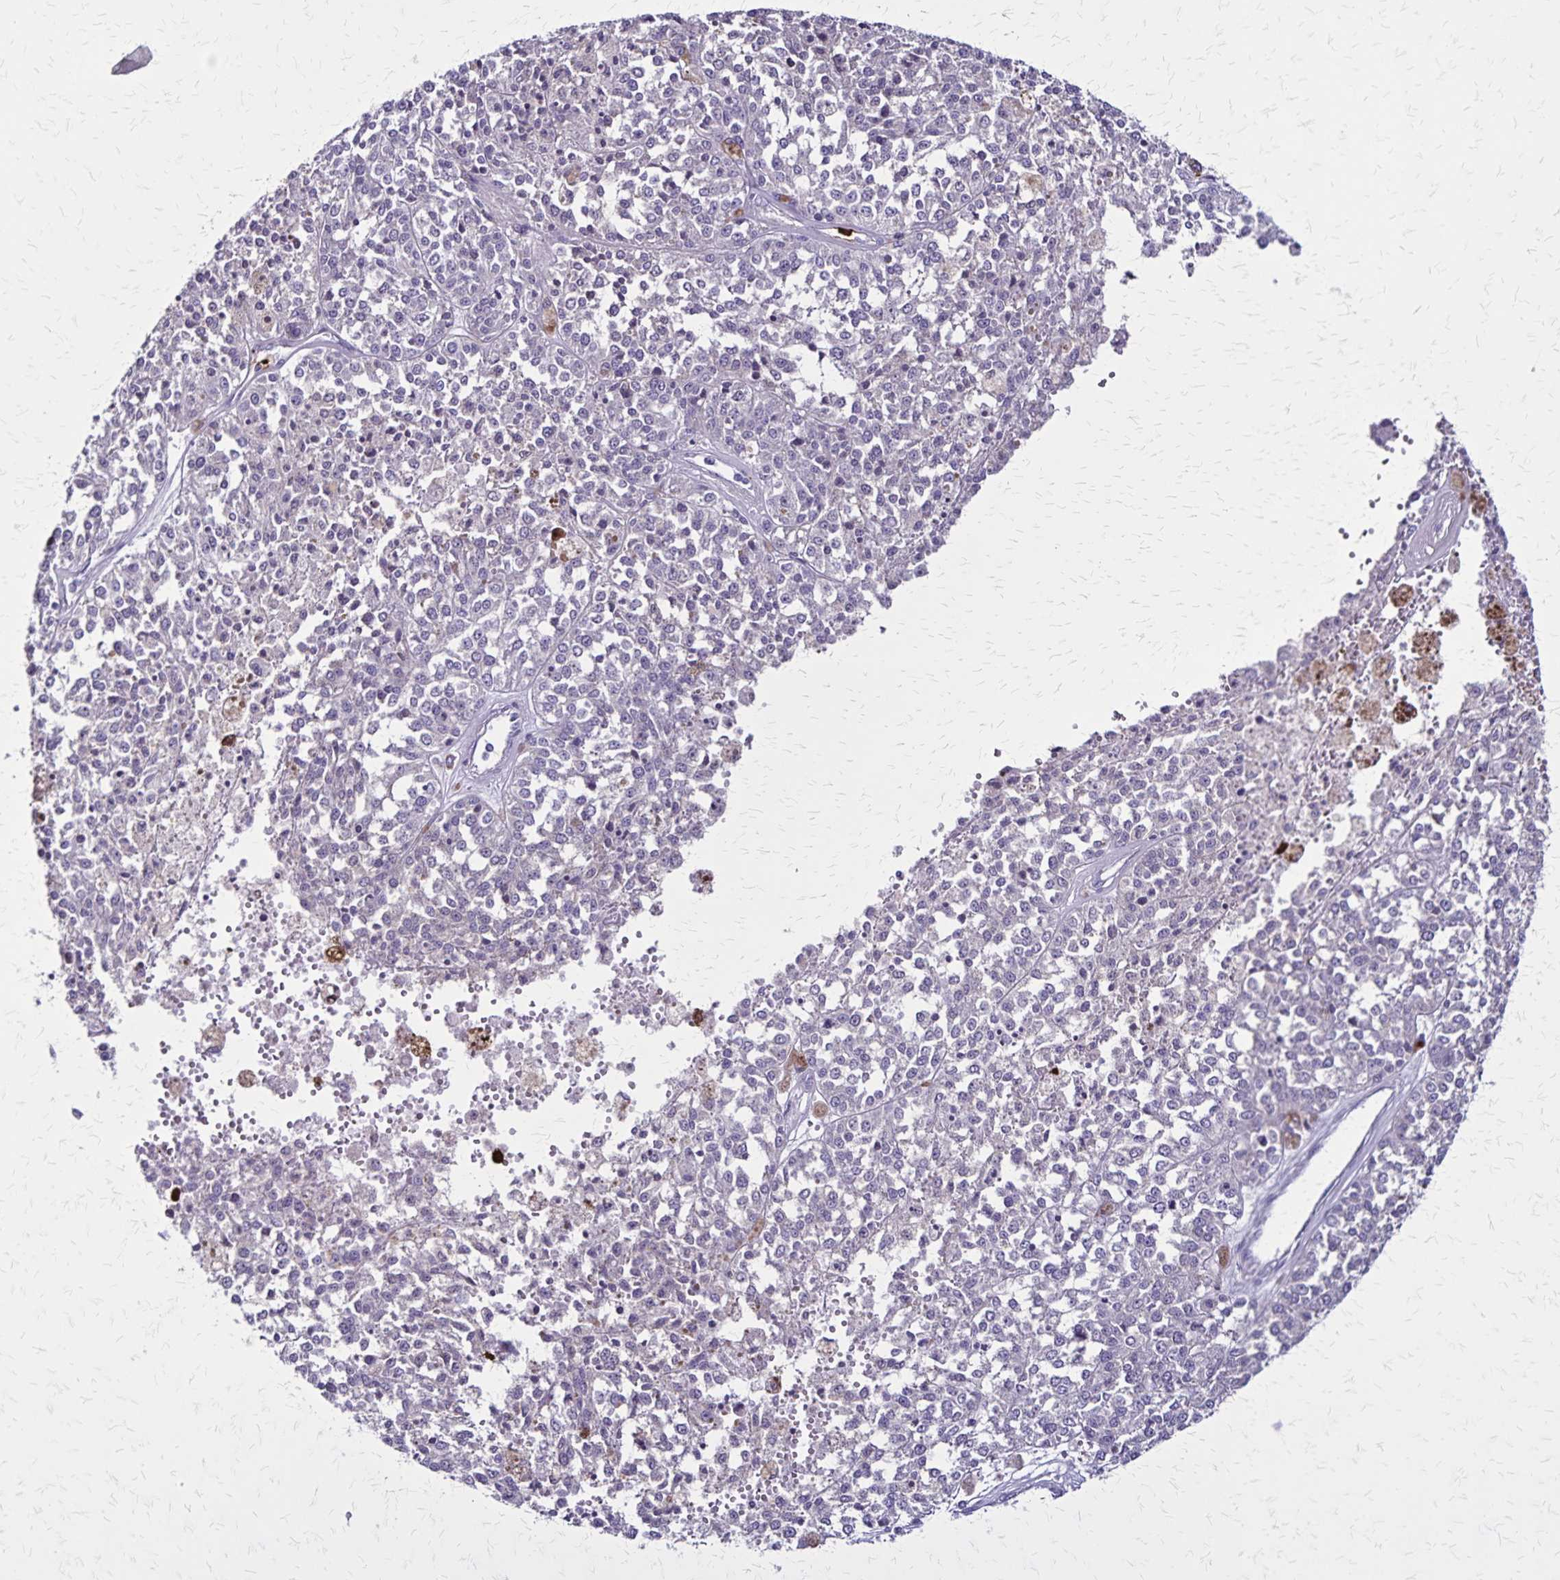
{"staining": {"intensity": "negative", "quantity": "none", "location": "none"}, "tissue": "melanoma", "cell_type": "Tumor cells", "image_type": "cancer", "snomed": [{"axis": "morphology", "description": "Malignant melanoma, Metastatic site"}, {"axis": "topography", "description": "Lymph node"}], "caption": "Tumor cells are negative for protein expression in human malignant melanoma (metastatic site).", "gene": "ULBP3", "patient": {"sex": "female", "age": 64}}